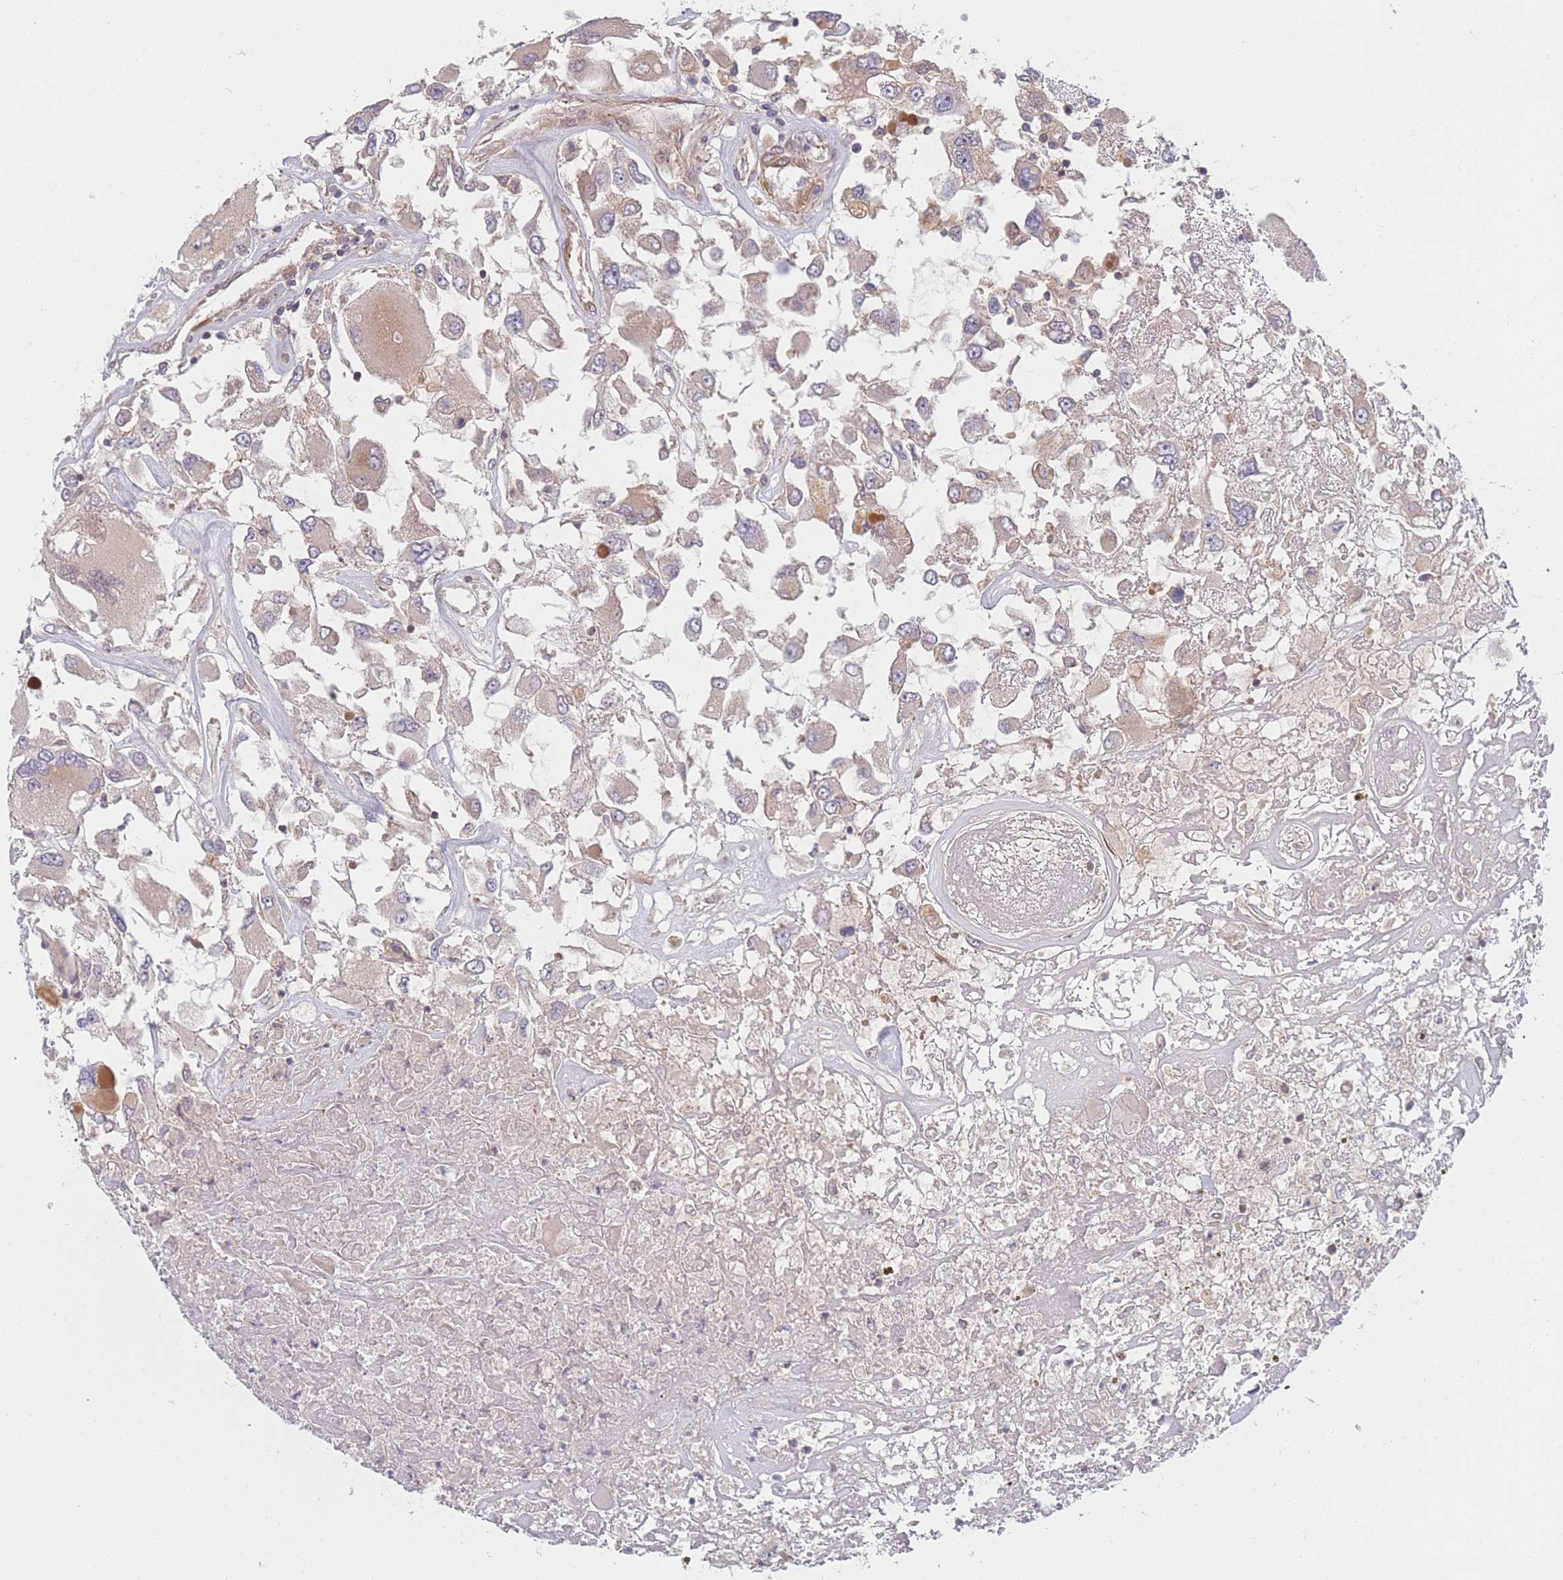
{"staining": {"intensity": "weak", "quantity": "25%-75%", "location": "cytoplasmic/membranous"}, "tissue": "renal cancer", "cell_type": "Tumor cells", "image_type": "cancer", "snomed": [{"axis": "morphology", "description": "Adenocarcinoma, NOS"}, {"axis": "topography", "description": "Kidney"}], "caption": "Immunohistochemistry (IHC) (DAB (3,3'-diaminobenzidine)) staining of renal cancer (adenocarcinoma) demonstrates weak cytoplasmic/membranous protein positivity in approximately 25%-75% of tumor cells.", "gene": "FAM153A", "patient": {"sex": "female", "age": 52}}